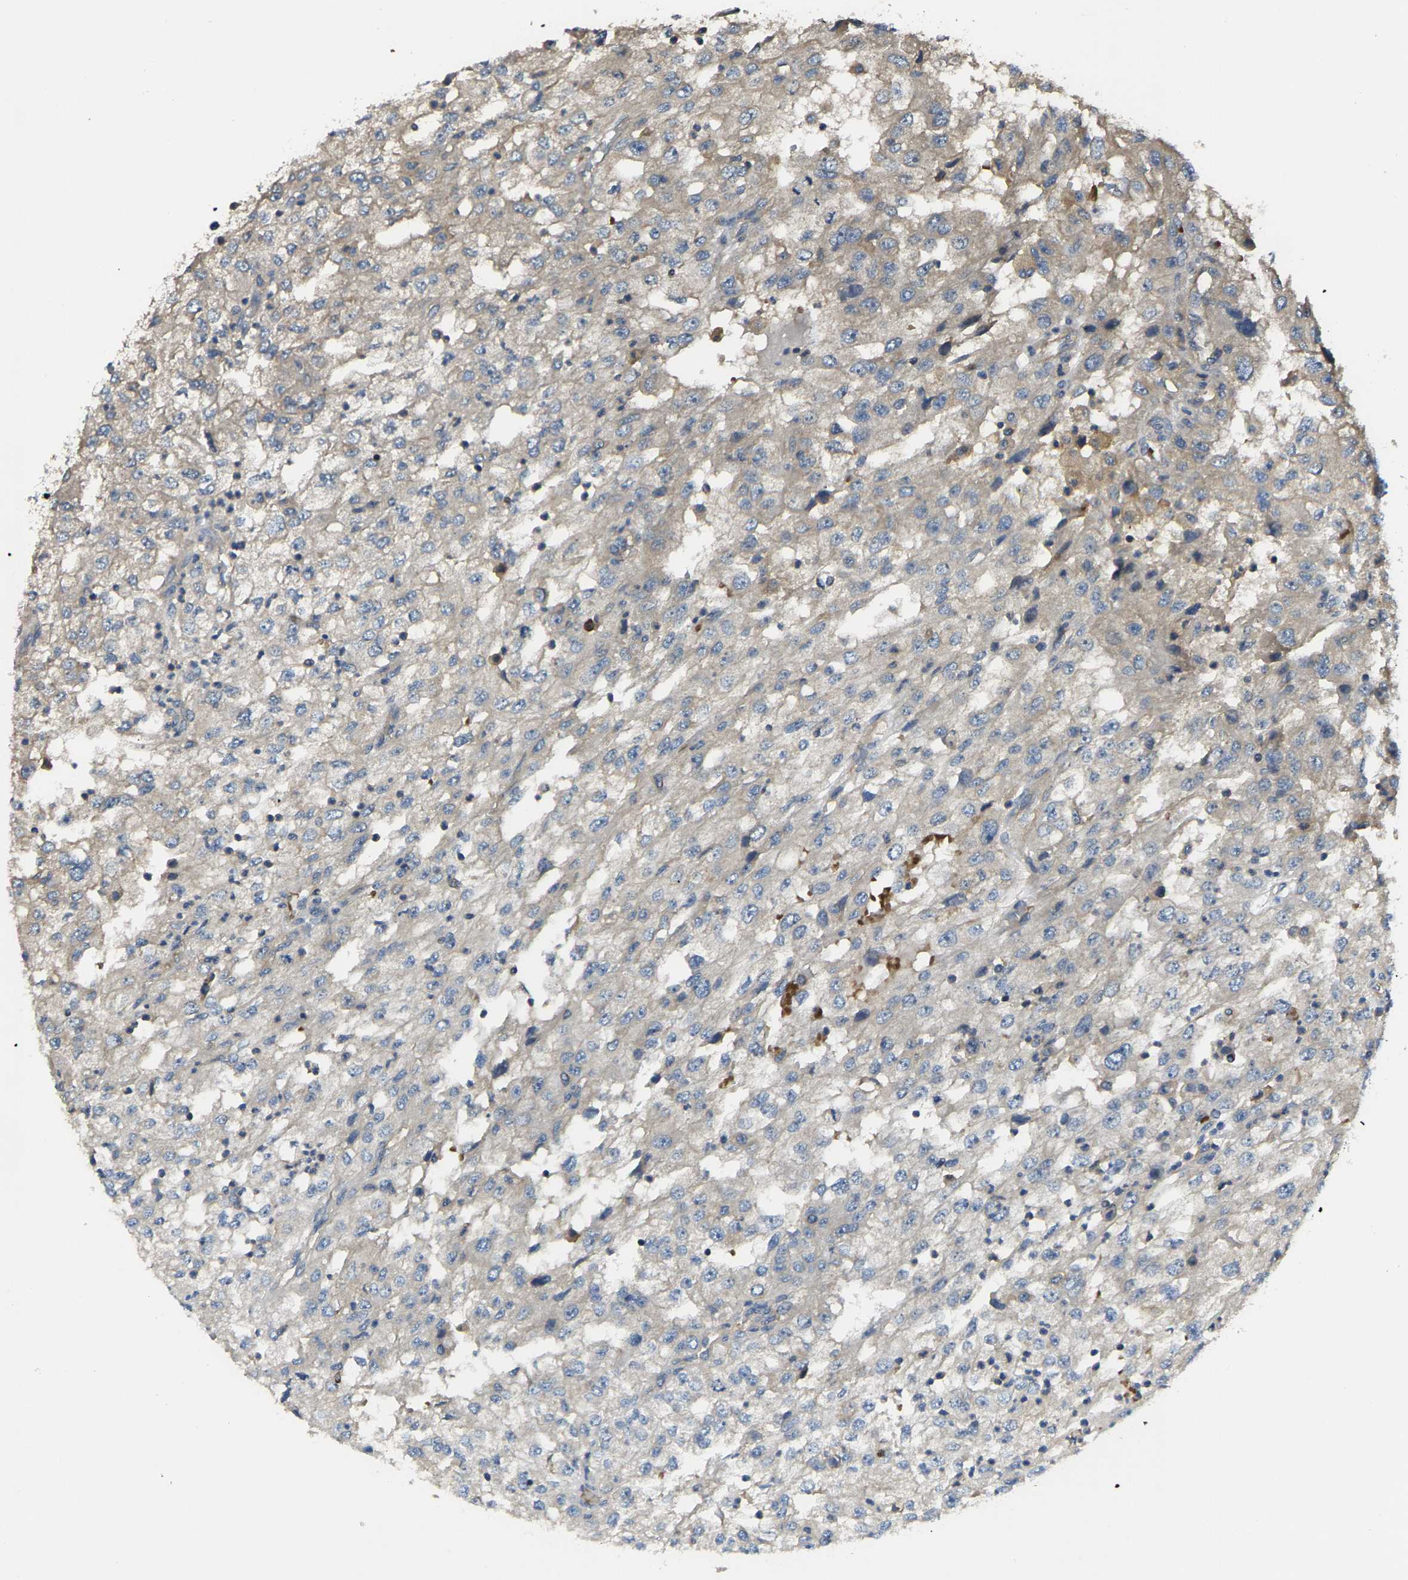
{"staining": {"intensity": "weak", "quantity": "<25%", "location": "cytoplasmic/membranous"}, "tissue": "renal cancer", "cell_type": "Tumor cells", "image_type": "cancer", "snomed": [{"axis": "morphology", "description": "Adenocarcinoma, NOS"}, {"axis": "topography", "description": "Kidney"}], "caption": "The image exhibits no significant expression in tumor cells of renal cancer (adenocarcinoma).", "gene": "AGBL3", "patient": {"sex": "female", "age": 54}}